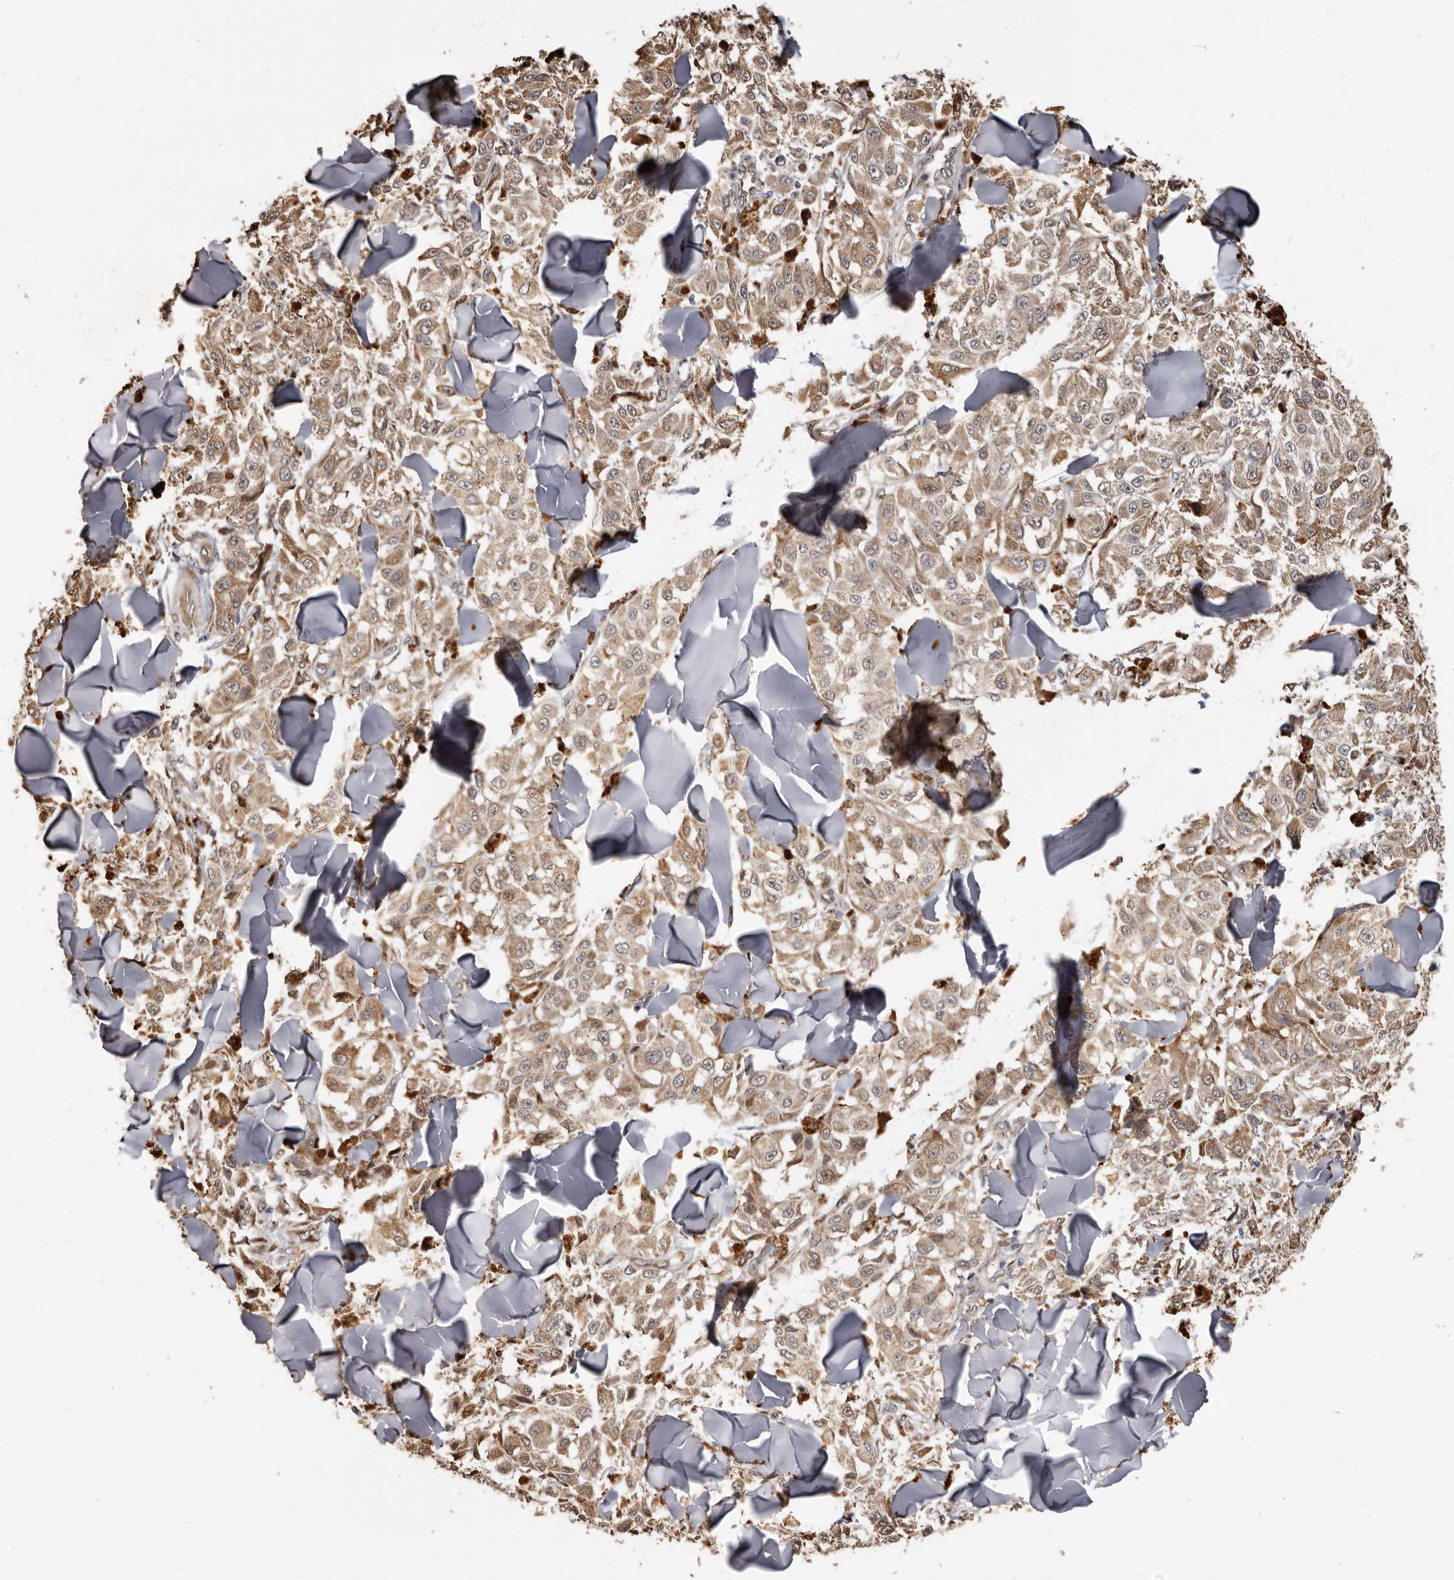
{"staining": {"intensity": "weak", "quantity": ">75%", "location": "cytoplasmic/membranous"}, "tissue": "melanoma", "cell_type": "Tumor cells", "image_type": "cancer", "snomed": [{"axis": "morphology", "description": "Malignant melanoma, NOS"}, {"axis": "topography", "description": "Skin"}], "caption": "Human melanoma stained with a brown dye displays weak cytoplasmic/membranous positive positivity in approximately >75% of tumor cells.", "gene": "ENTREP1", "patient": {"sex": "female", "age": 64}}